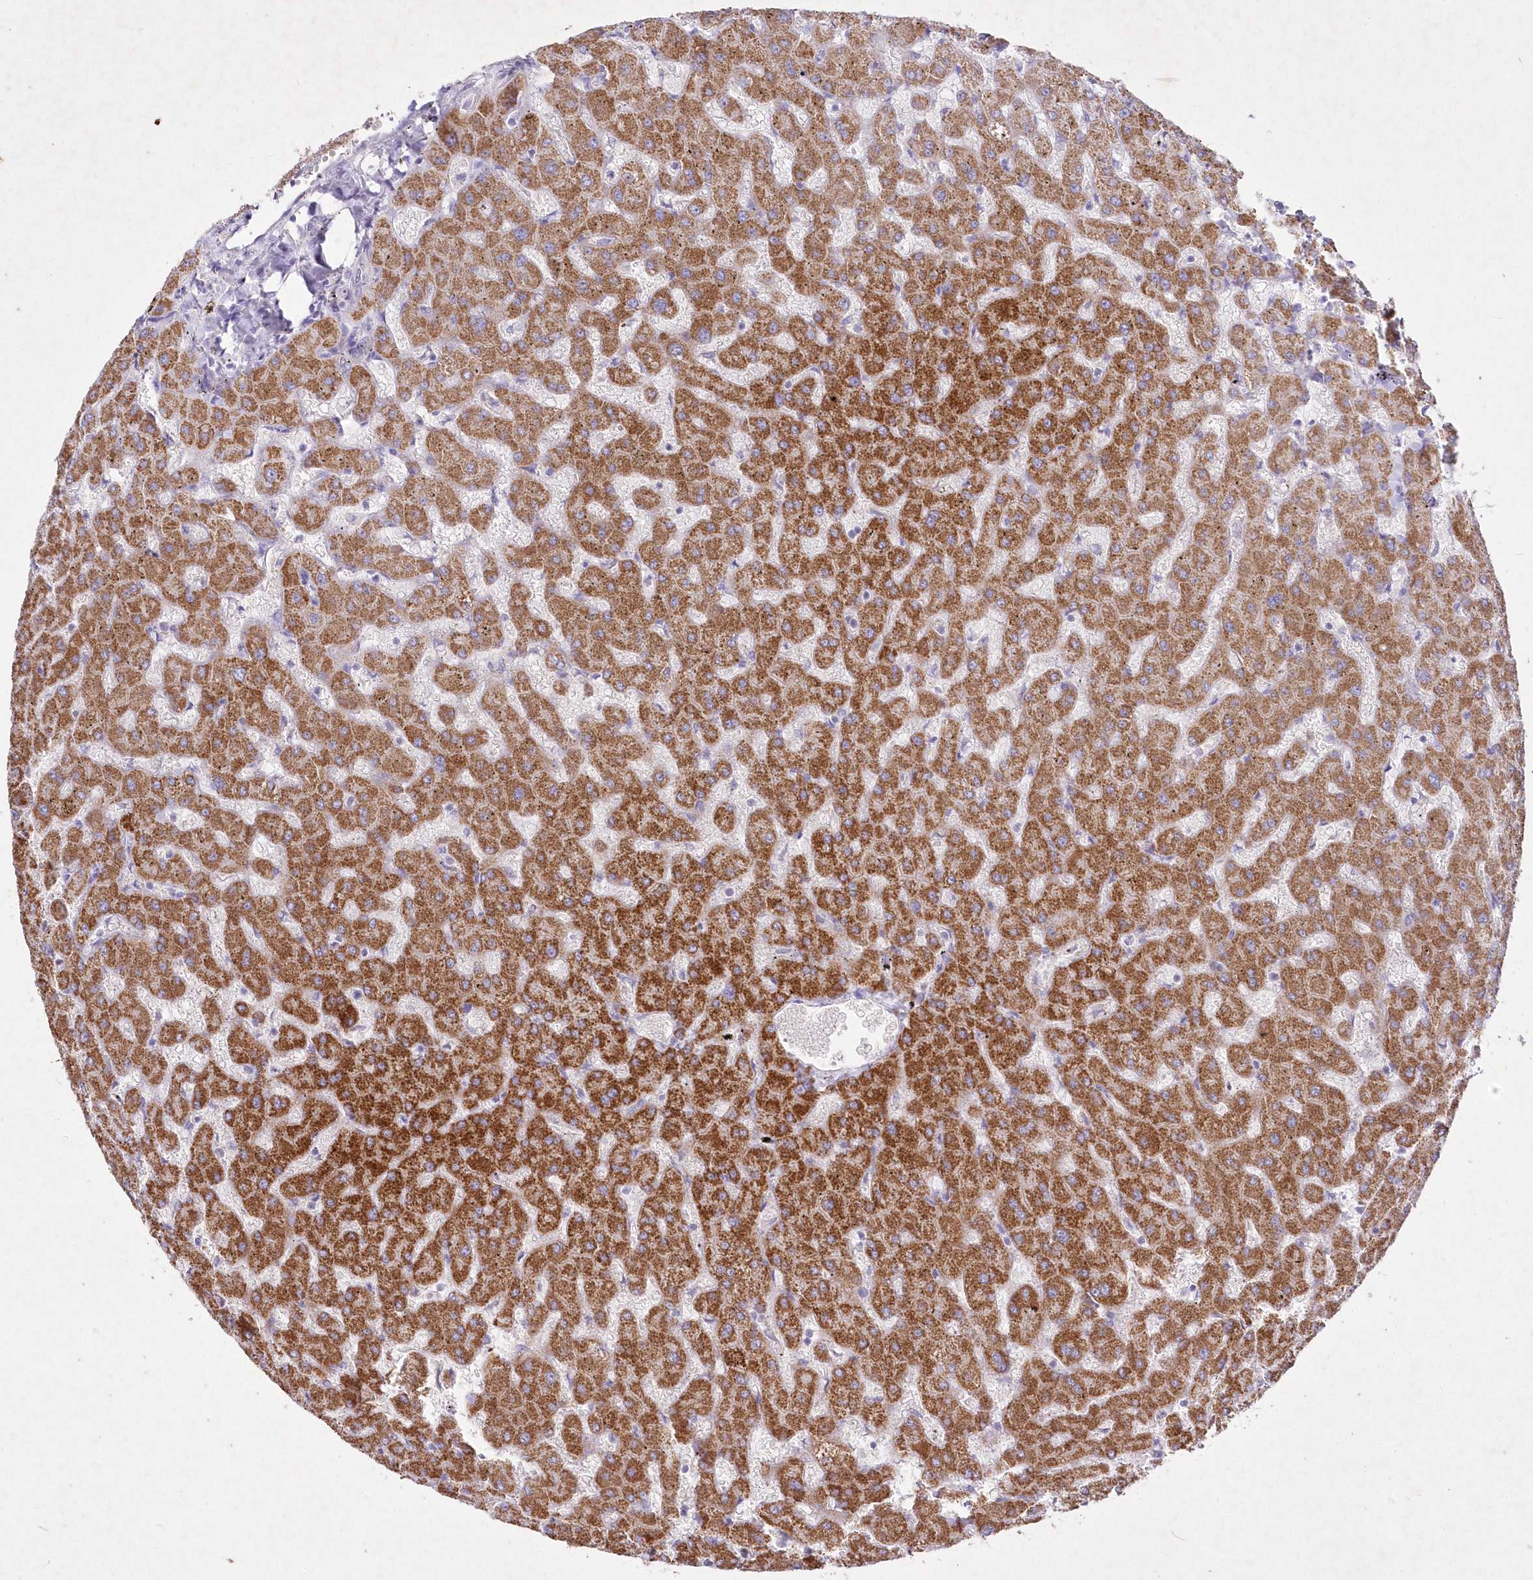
{"staining": {"intensity": "negative", "quantity": "none", "location": "none"}, "tissue": "liver", "cell_type": "Cholangiocytes", "image_type": "normal", "snomed": [{"axis": "morphology", "description": "Normal tissue, NOS"}, {"axis": "topography", "description": "Liver"}], "caption": "A high-resolution photomicrograph shows immunohistochemistry staining of normal liver, which exhibits no significant staining in cholangiocytes. (DAB immunohistochemistry, high magnification).", "gene": "ITSN2", "patient": {"sex": "female", "age": 63}}